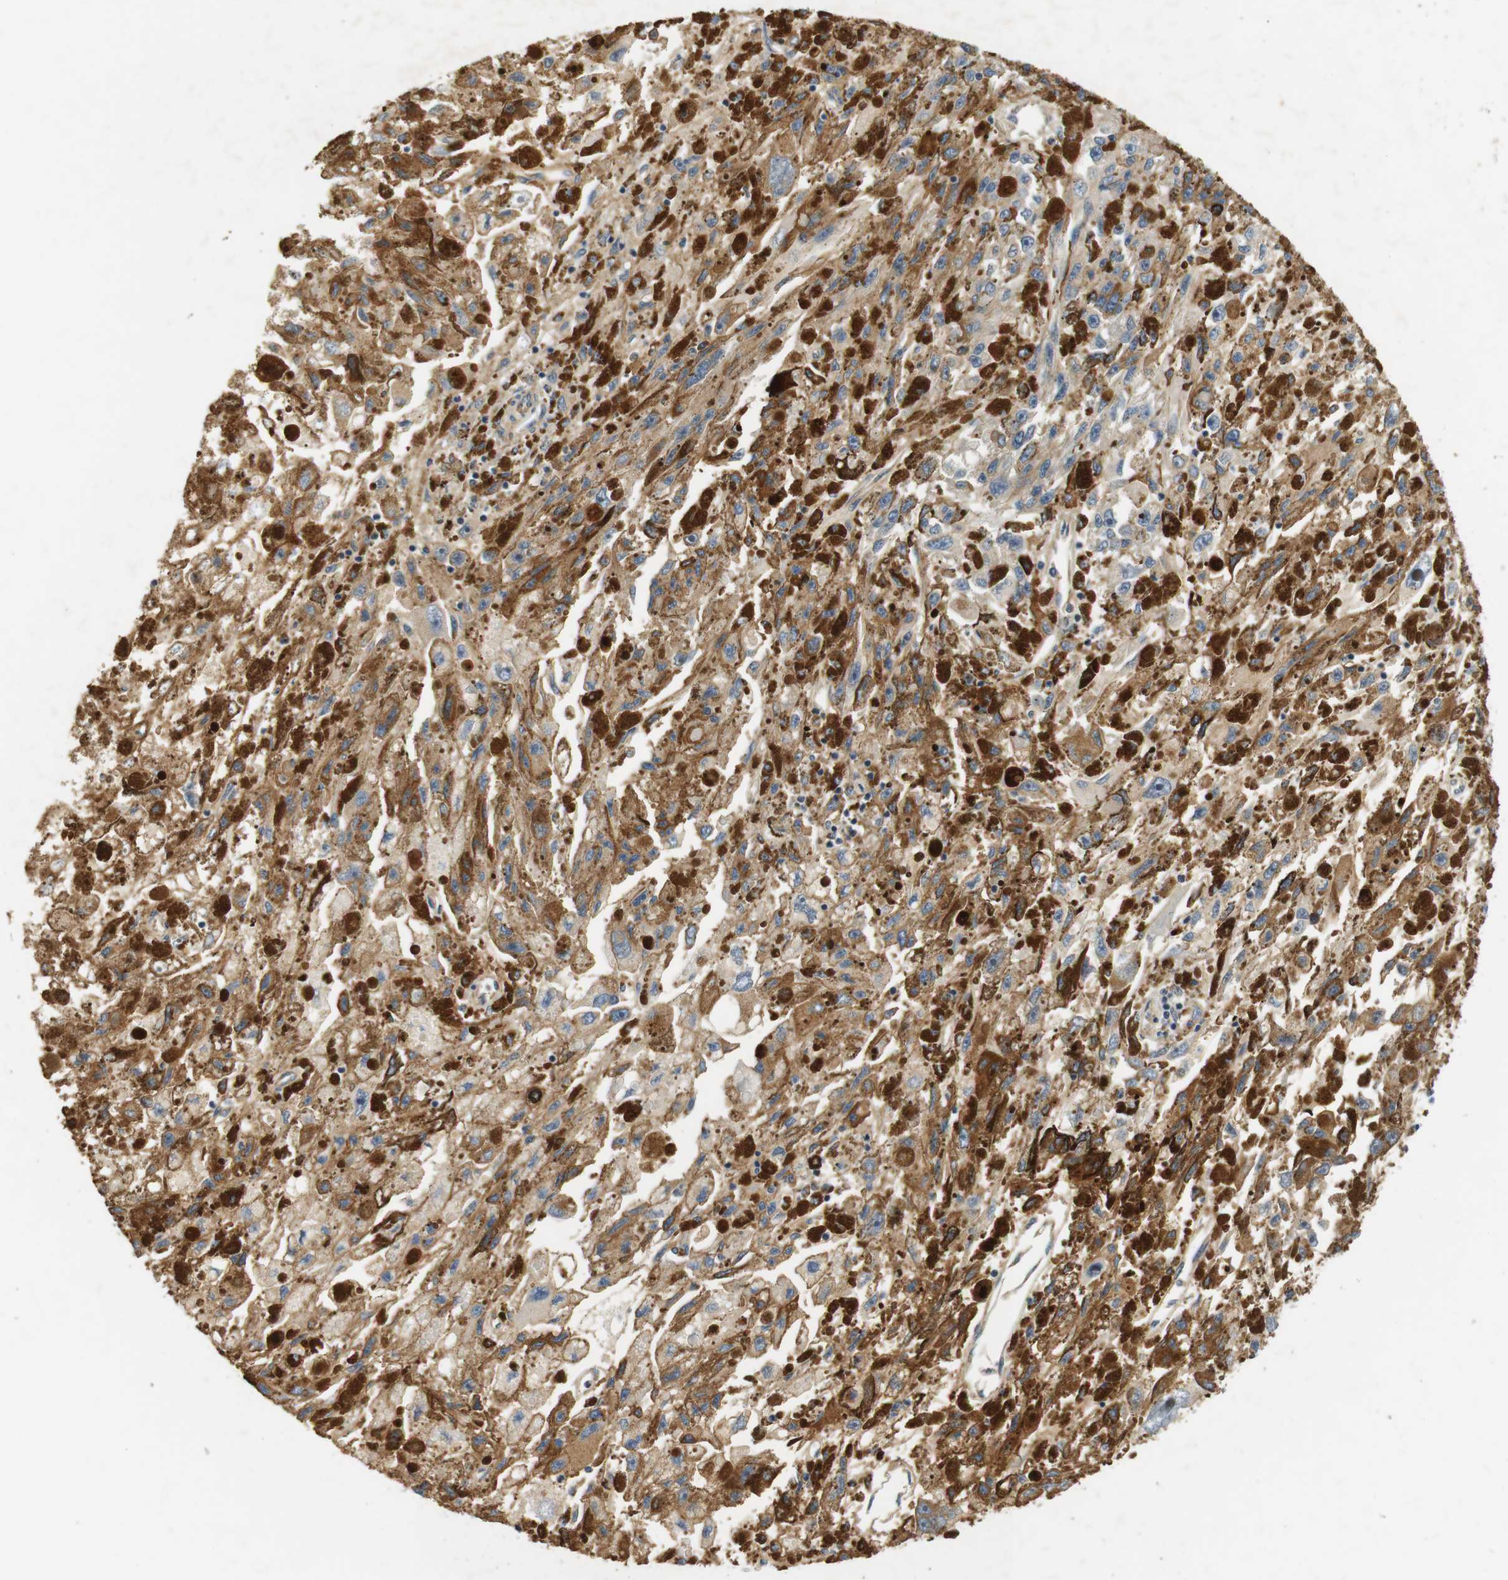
{"staining": {"intensity": "weak", "quantity": ">75%", "location": "cytoplasmic/membranous"}, "tissue": "melanoma", "cell_type": "Tumor cells", "image_type": "cancer", "snomed": [{"axis": "morphology", "description": "Malignant melanoma, NOS"}, {"axis": "topography", "description": "Skin"}], "caption": "Immunohistochemistry of melanoma reveals low levels of weak cytoplasmic/membranous staining in about >75% of tumor cells.", "gene": "SH3GLB1", "patient": {"sex": "female", "age": 104}}